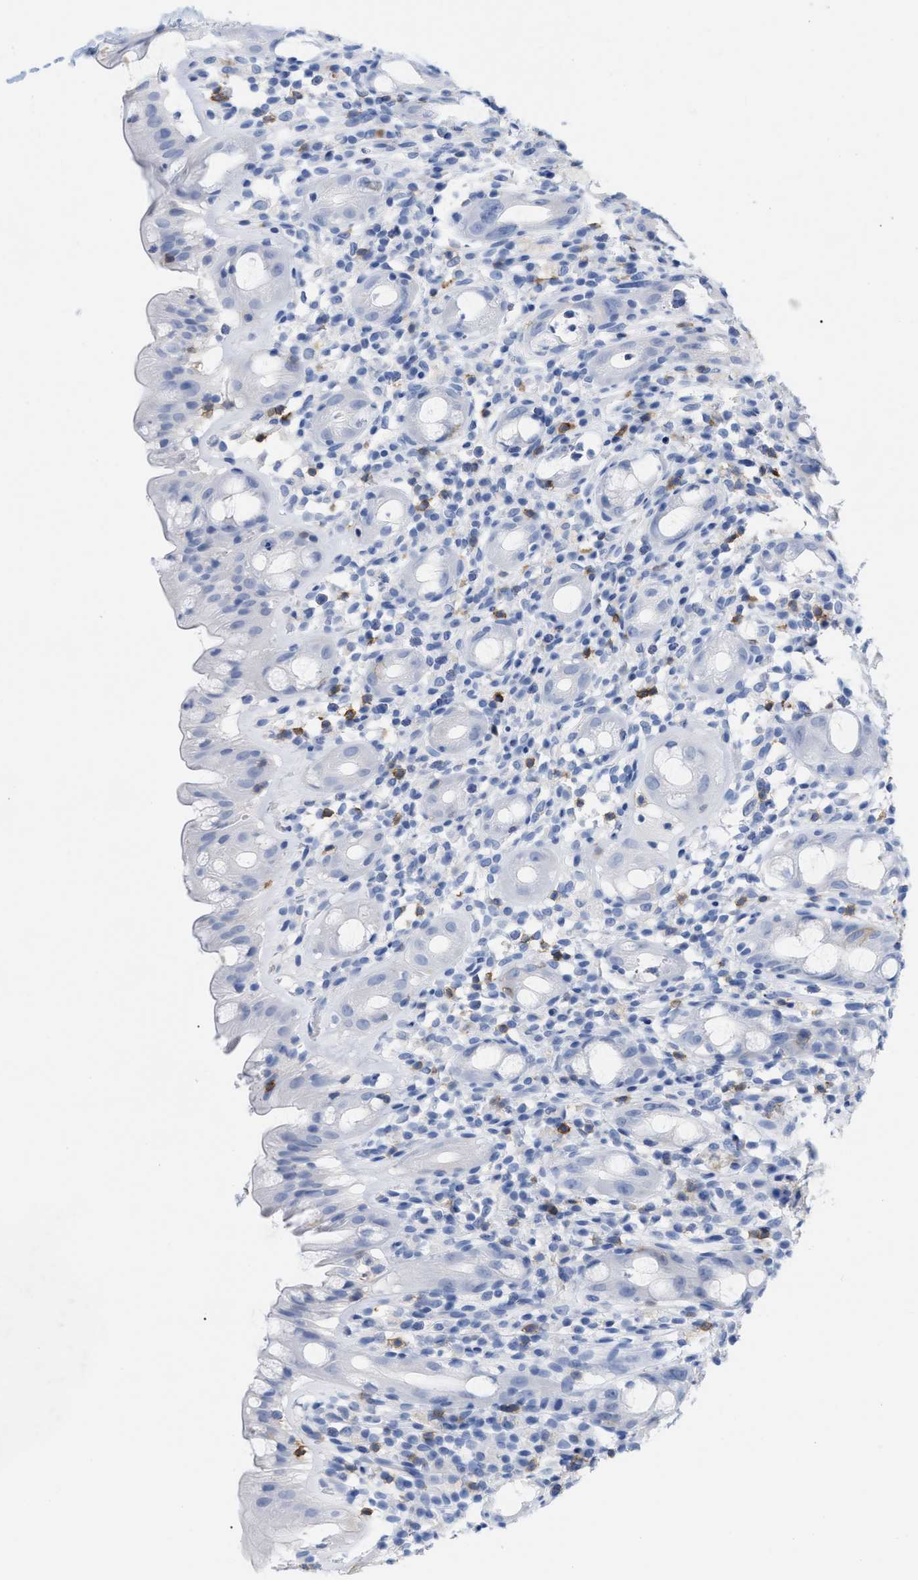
{"staining": {"intensity": "negative", "quantity": "none", "location": "none"}, "tissue": "rectum", "cell_type": "Glandular cells", "image_type": "normal", "snomed": [{"axis": "morphology", "description": "Normal tissue, NOS"}, {"axis": "topography", "description": "Rectum"}], "caption": "Immunohistochemistry (IHC) micrograph of unremarkable human rectum stained for a protein (brown), which reveals no staining in glandular cells.", "gene": "CD5", "patient": {"sex": "male", "age": 44}}